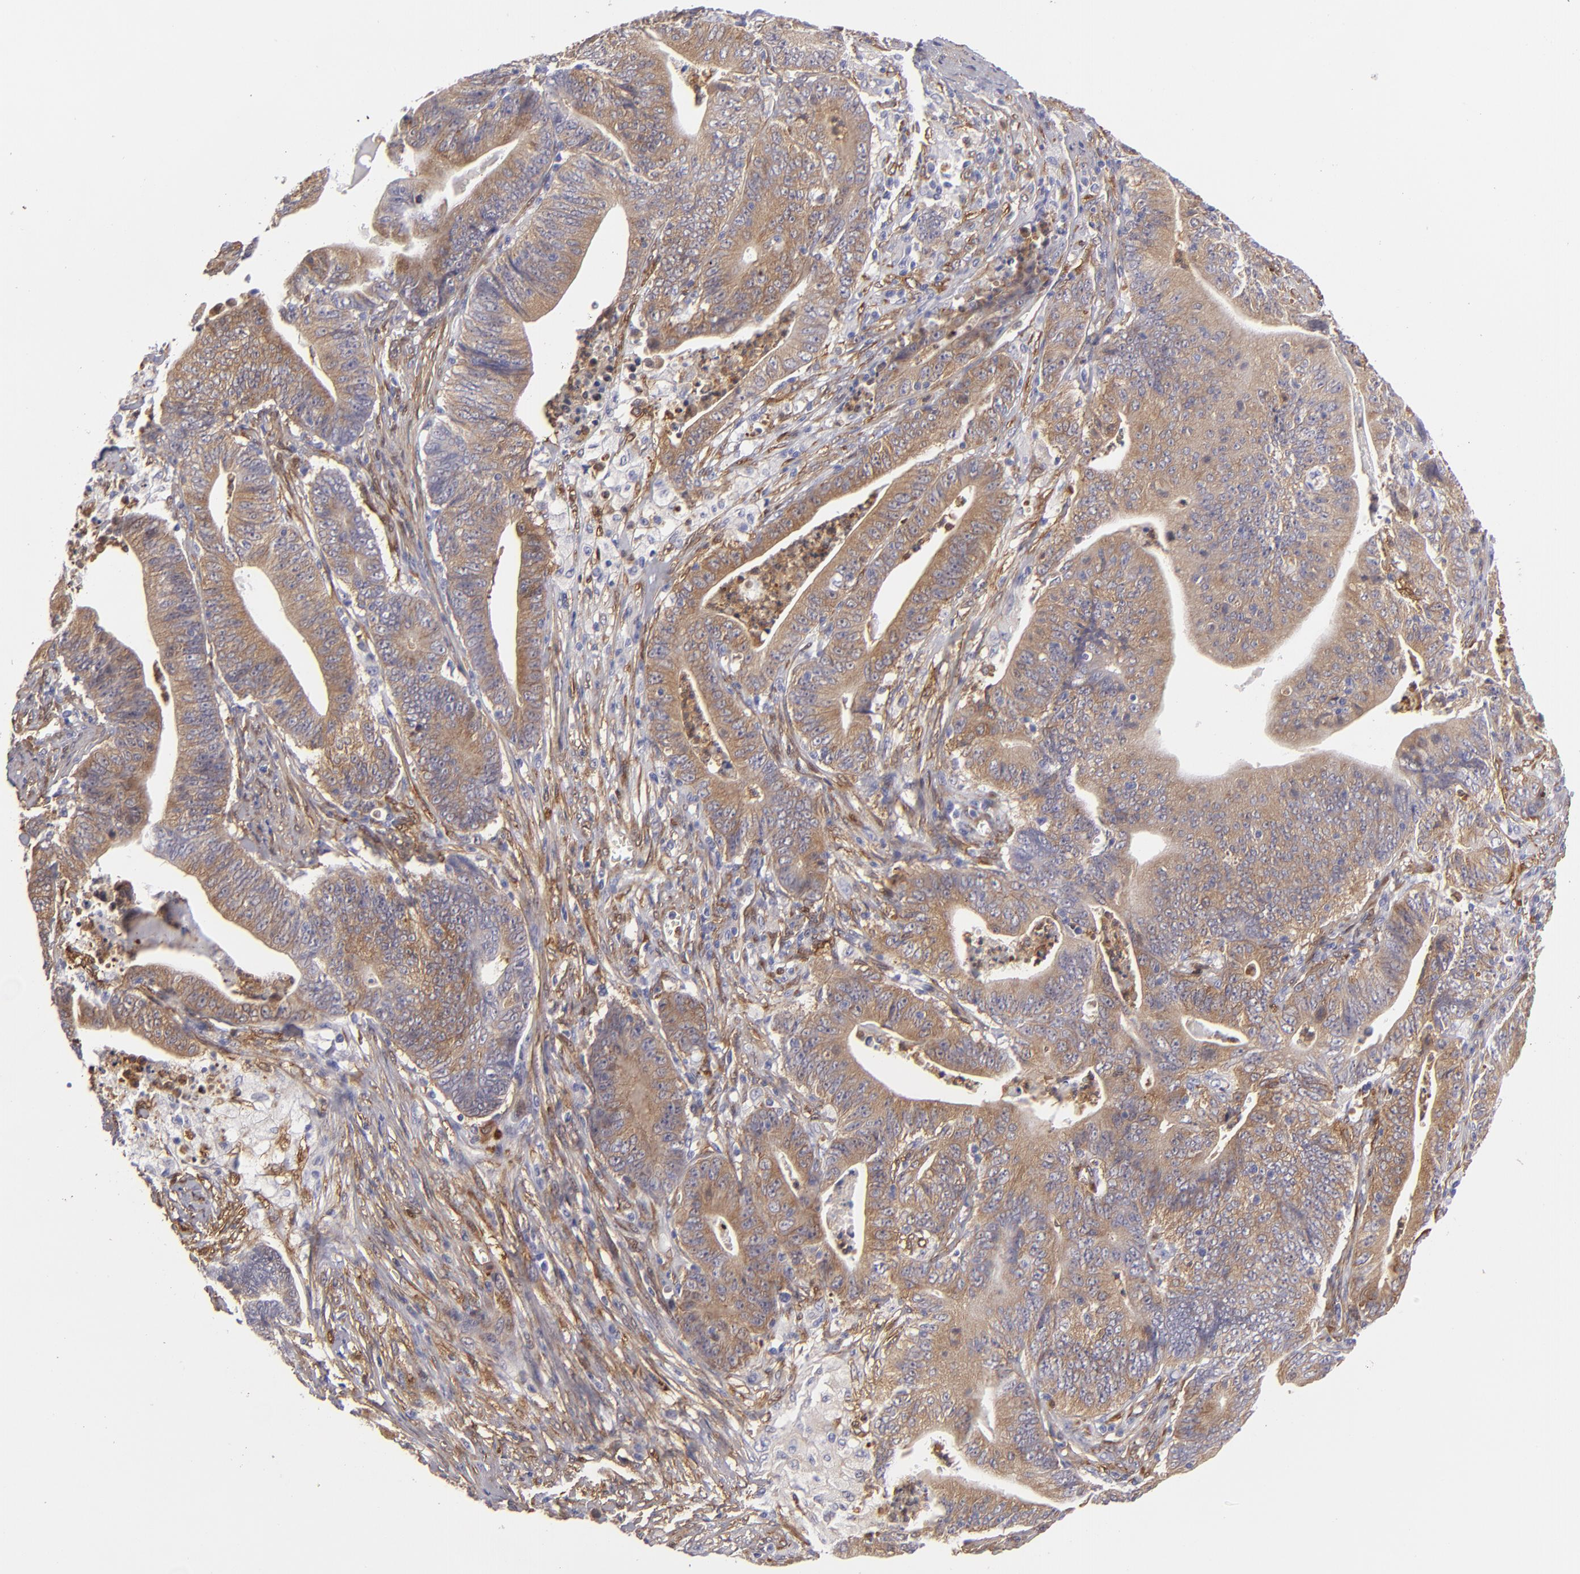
{"staining": {"intensity": "weak", "quantity": ">75%", "location": "cytoplasmic/membranous"}, "tissue": "stomach cancer", "cell_type": "Tumor cells", "image_type": "cancer", "snomed": [{"axis": "morphology", "description": "Adenocarcinoma, NOS"}, {"axis": "topography", "description": "Stomach, lower"}], "caption": "Protein expression analysis of human stomach cancer (adenocarcinoma) reveals weak cytoplasmic/membranous positivity in about >75% of tumor cells.", "gene": "VCL", "patient": {"sex": "female", "age": 86}}